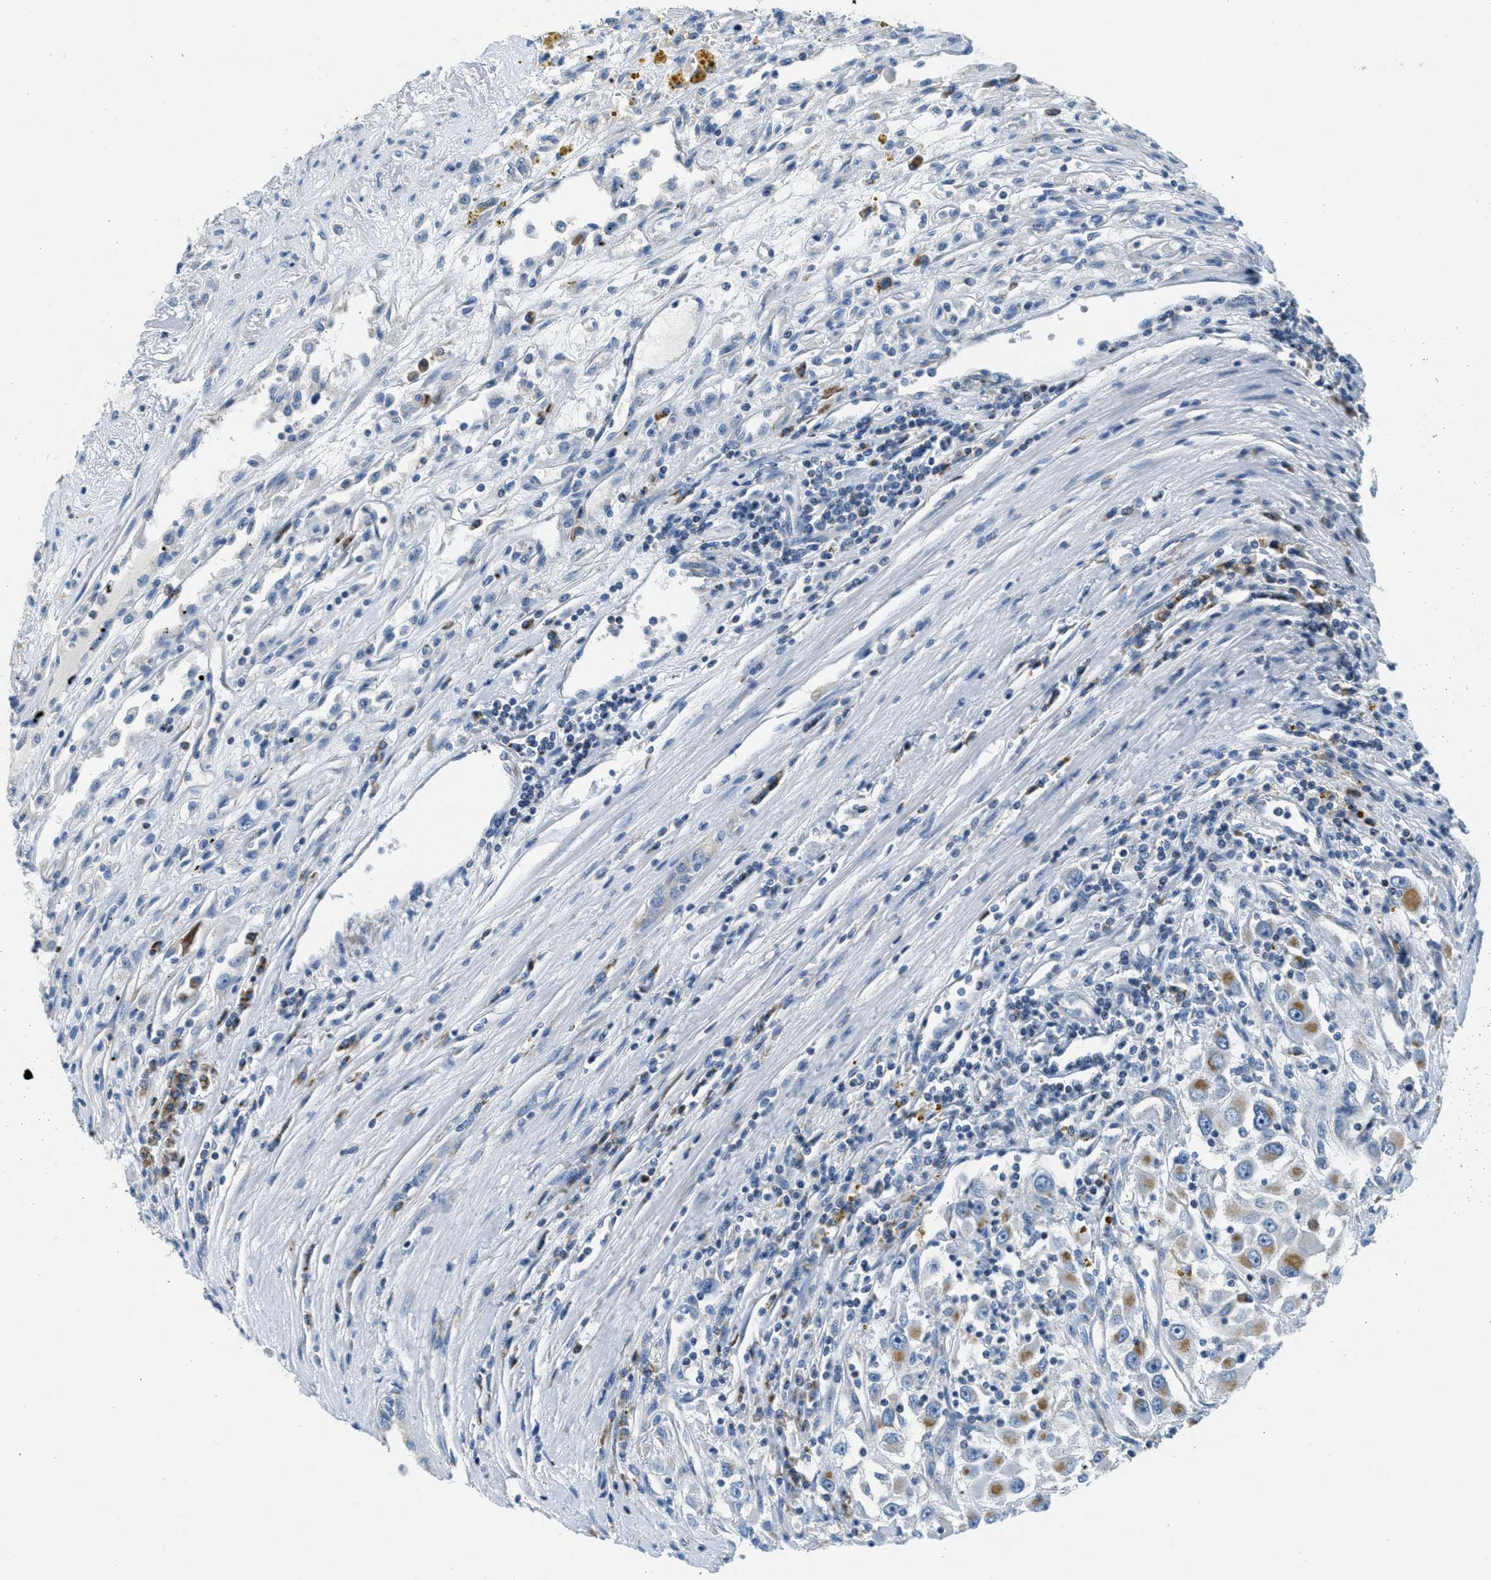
{"staining": {"intensity": "moderate", "quantity": "<25%", "location": "cytoplasmic/membranous"}, "tissue": "renal cancer", "cell_type": "Tumor cells", "image_type": "cancer", "snomed": [{"axis": "morphology", "description": "Adenocarcinoma, NOS"}, {"axis": "topography", "description": "Kidney"}], "caption": "Immunohistochemistry (IHC) of renal cancer demonstrates low levels of moderate cytoplasmic/membranous staining in about <25% of tumor cells.", "gene": "CA4", "patient": {"sex": "female", "age": 52}}